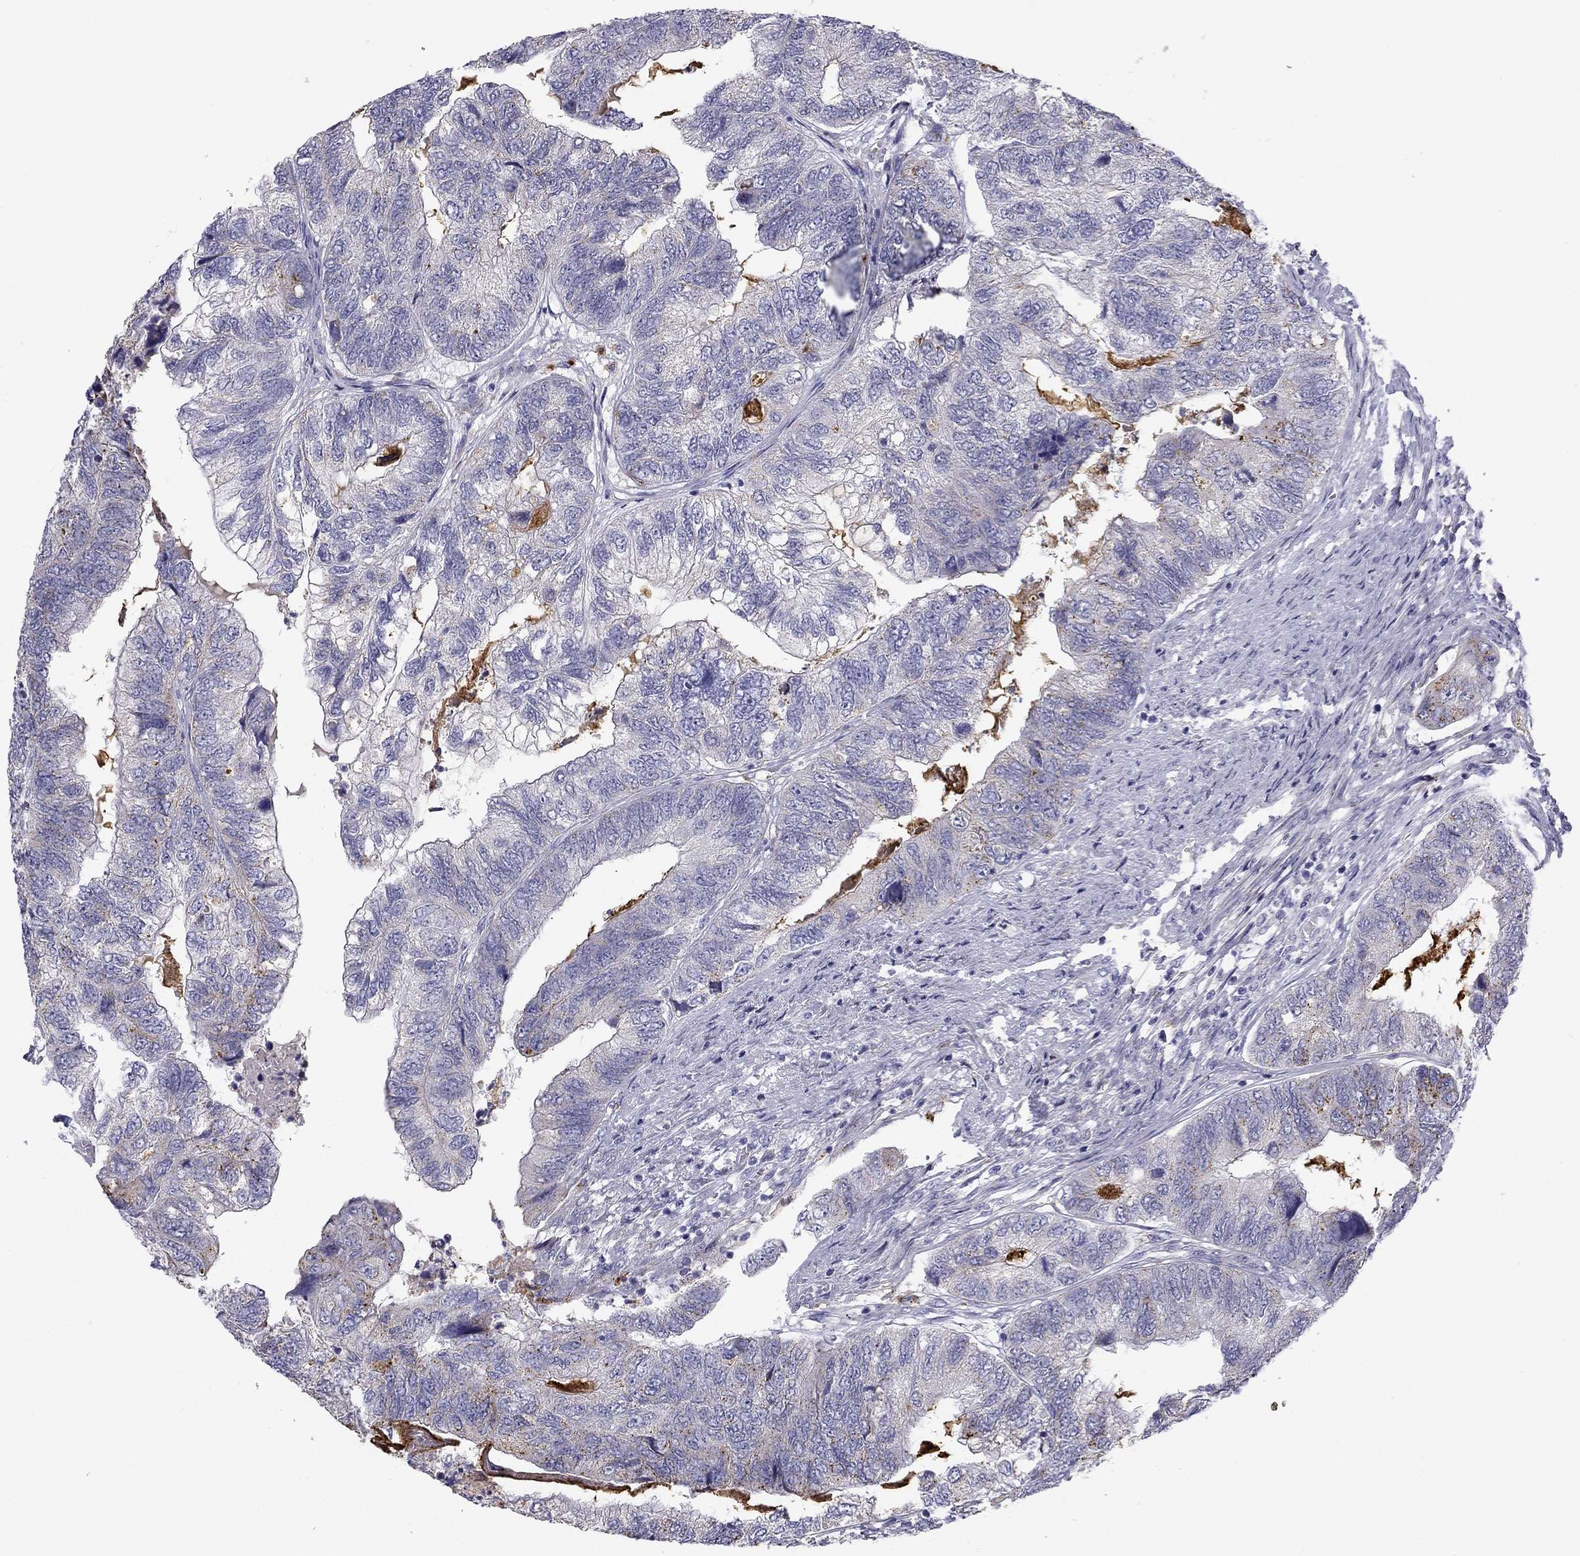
{"staining": {"intensity": "weak", "quantity": "<25%", "location": "cytoplasmic/membranous"}, "tissue": "colorectal cancer", "cell_type": "Tumor cells", "image_type": "cancer", "snomed": [{"axis": "morphology", "description": "Adenocarcinoma, NOS"}, {"axis": "topography", "description": "Colon"}], "caption": "DAB immunohistochemical staining of adenocarcinoma (colorectal) demonstrates no significant expression in tumor cells.", "gene": "CLPSL2", "patient": {"sex": "female", "age": 67}}